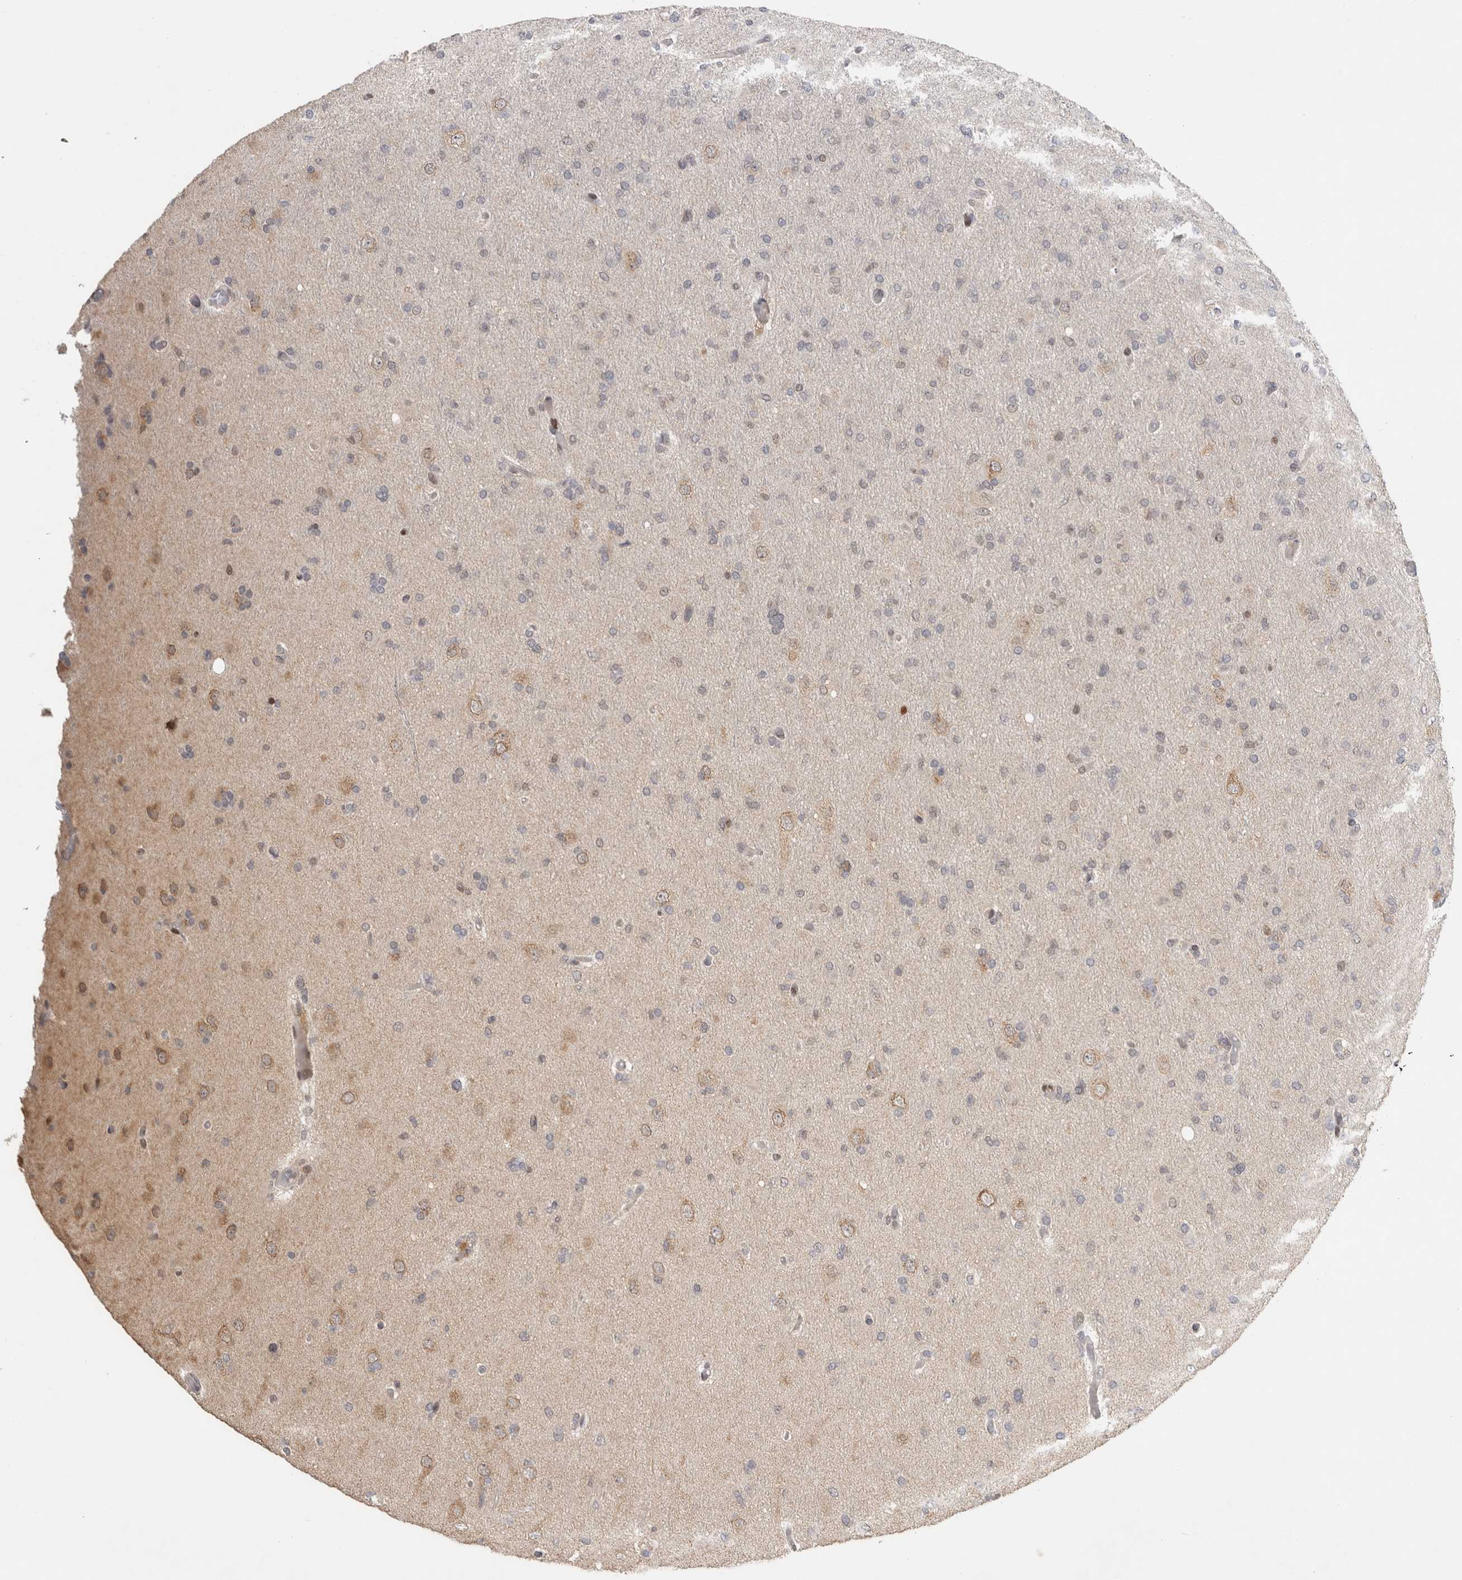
{"staining": {"intensity": "negative", "quantity": "none", "location": "none"}, "tissue": "glioma", "cell_type": "Tumor cells", "image_type": "cancer", "snomed": [{"axis": "morphology", "description": "Glioma, malignant, High grade"}, {"axis": "topography", "description": "Cerebral cortex"}], "caption": "Tumor cells show no significant staining in malignant glioma (high-grade).", "gene": "C8orf58", "patient": {"sex": "female", "age": 36}}